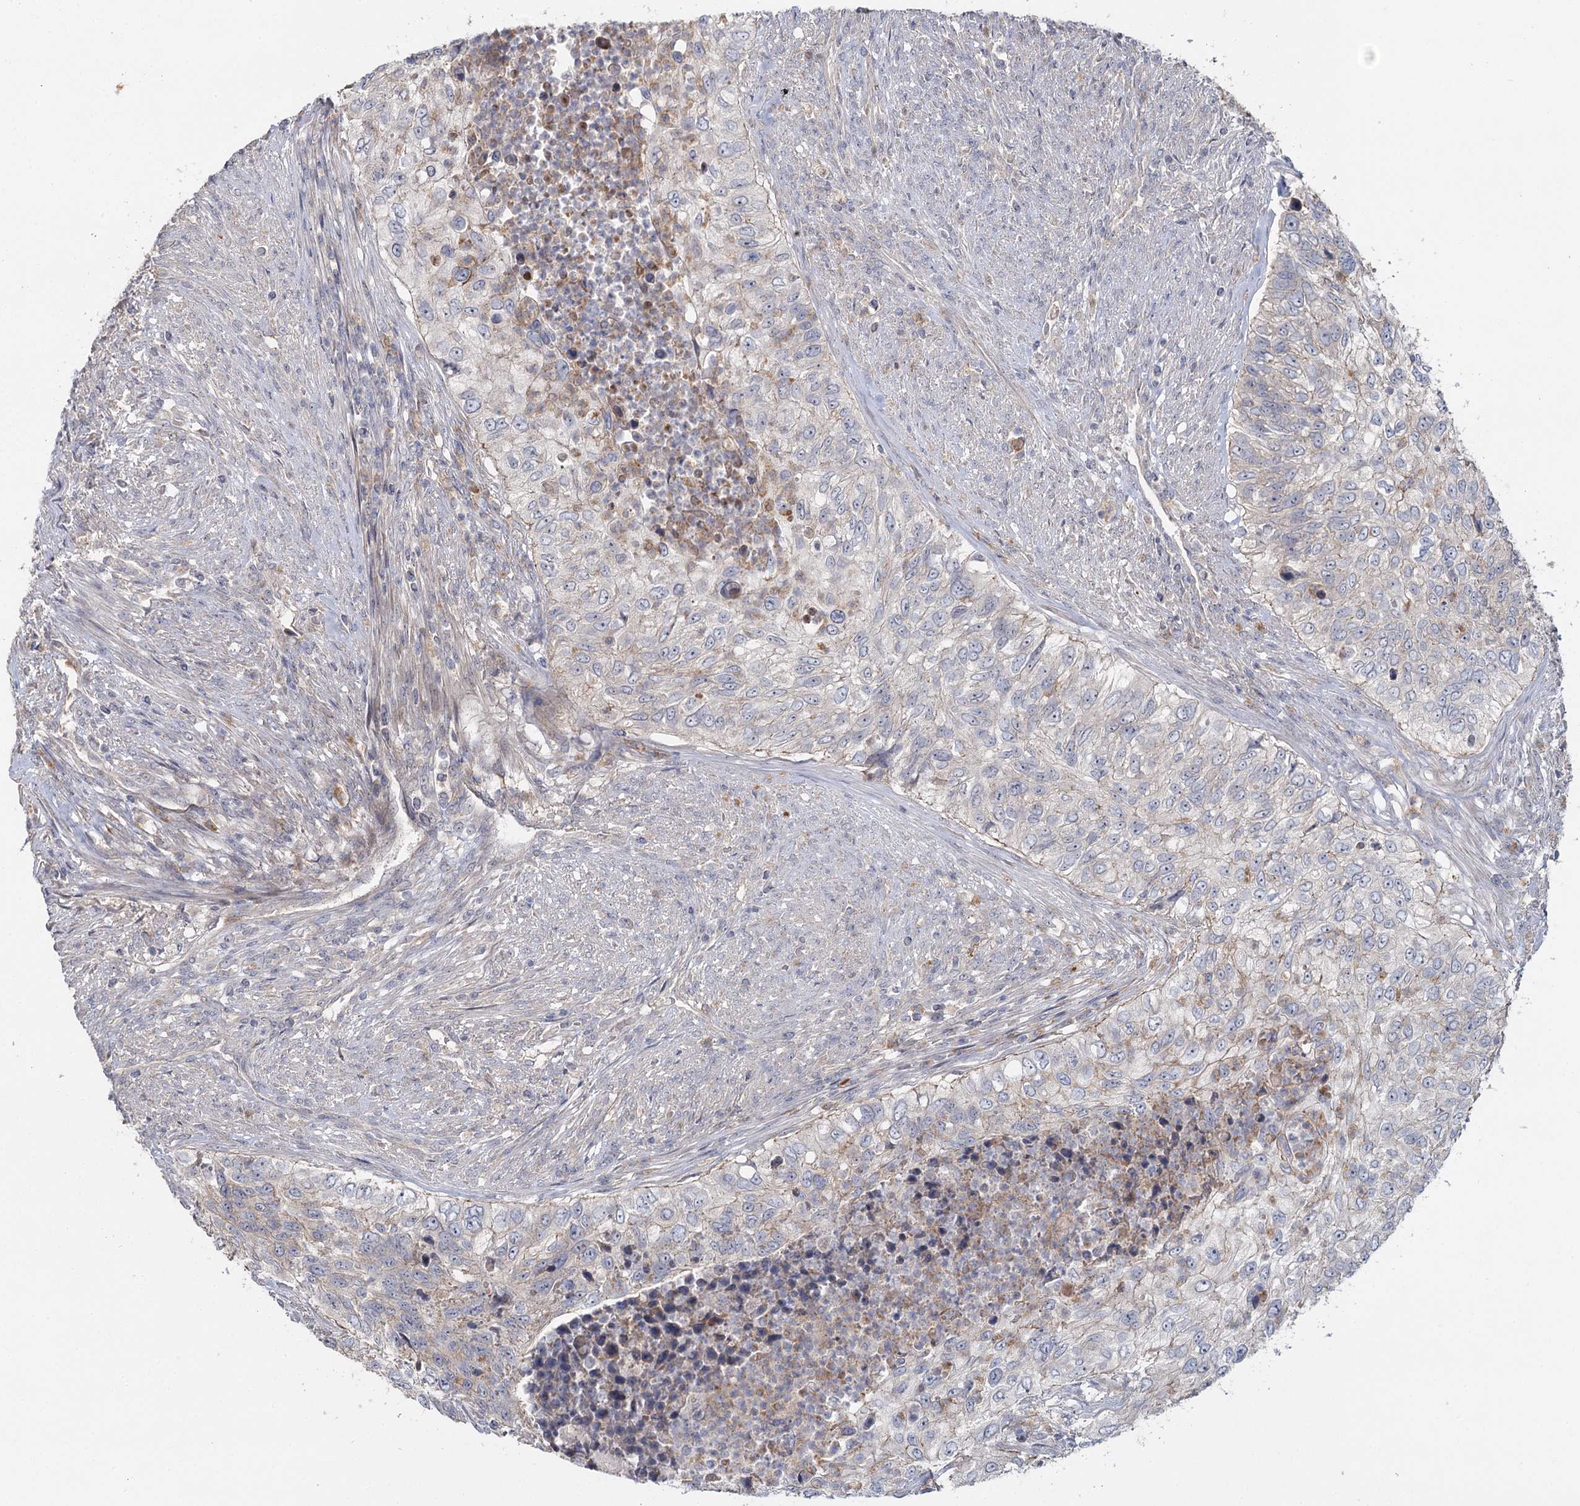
{"staining": {"intensity": "negative", "quantity": "none", "location": "none"}, "tissue": "urothelial cancer", "cell_type": "Tumor cells", "image_type": "cancer", "snomed": [{"axis": "morphology", "description": "Urothelial carcinoma, High grade"}, {"axis": "topography", "description": "Urinary bladder"}], "caption": "High power microscopy photomicrograph of an IHC micrograph of high-grade urothelial carcinoma, revealing no significant expression in tumor cells.", "gene": "ANGPTL5", "patient": {"sex": "female", "age": 60}}